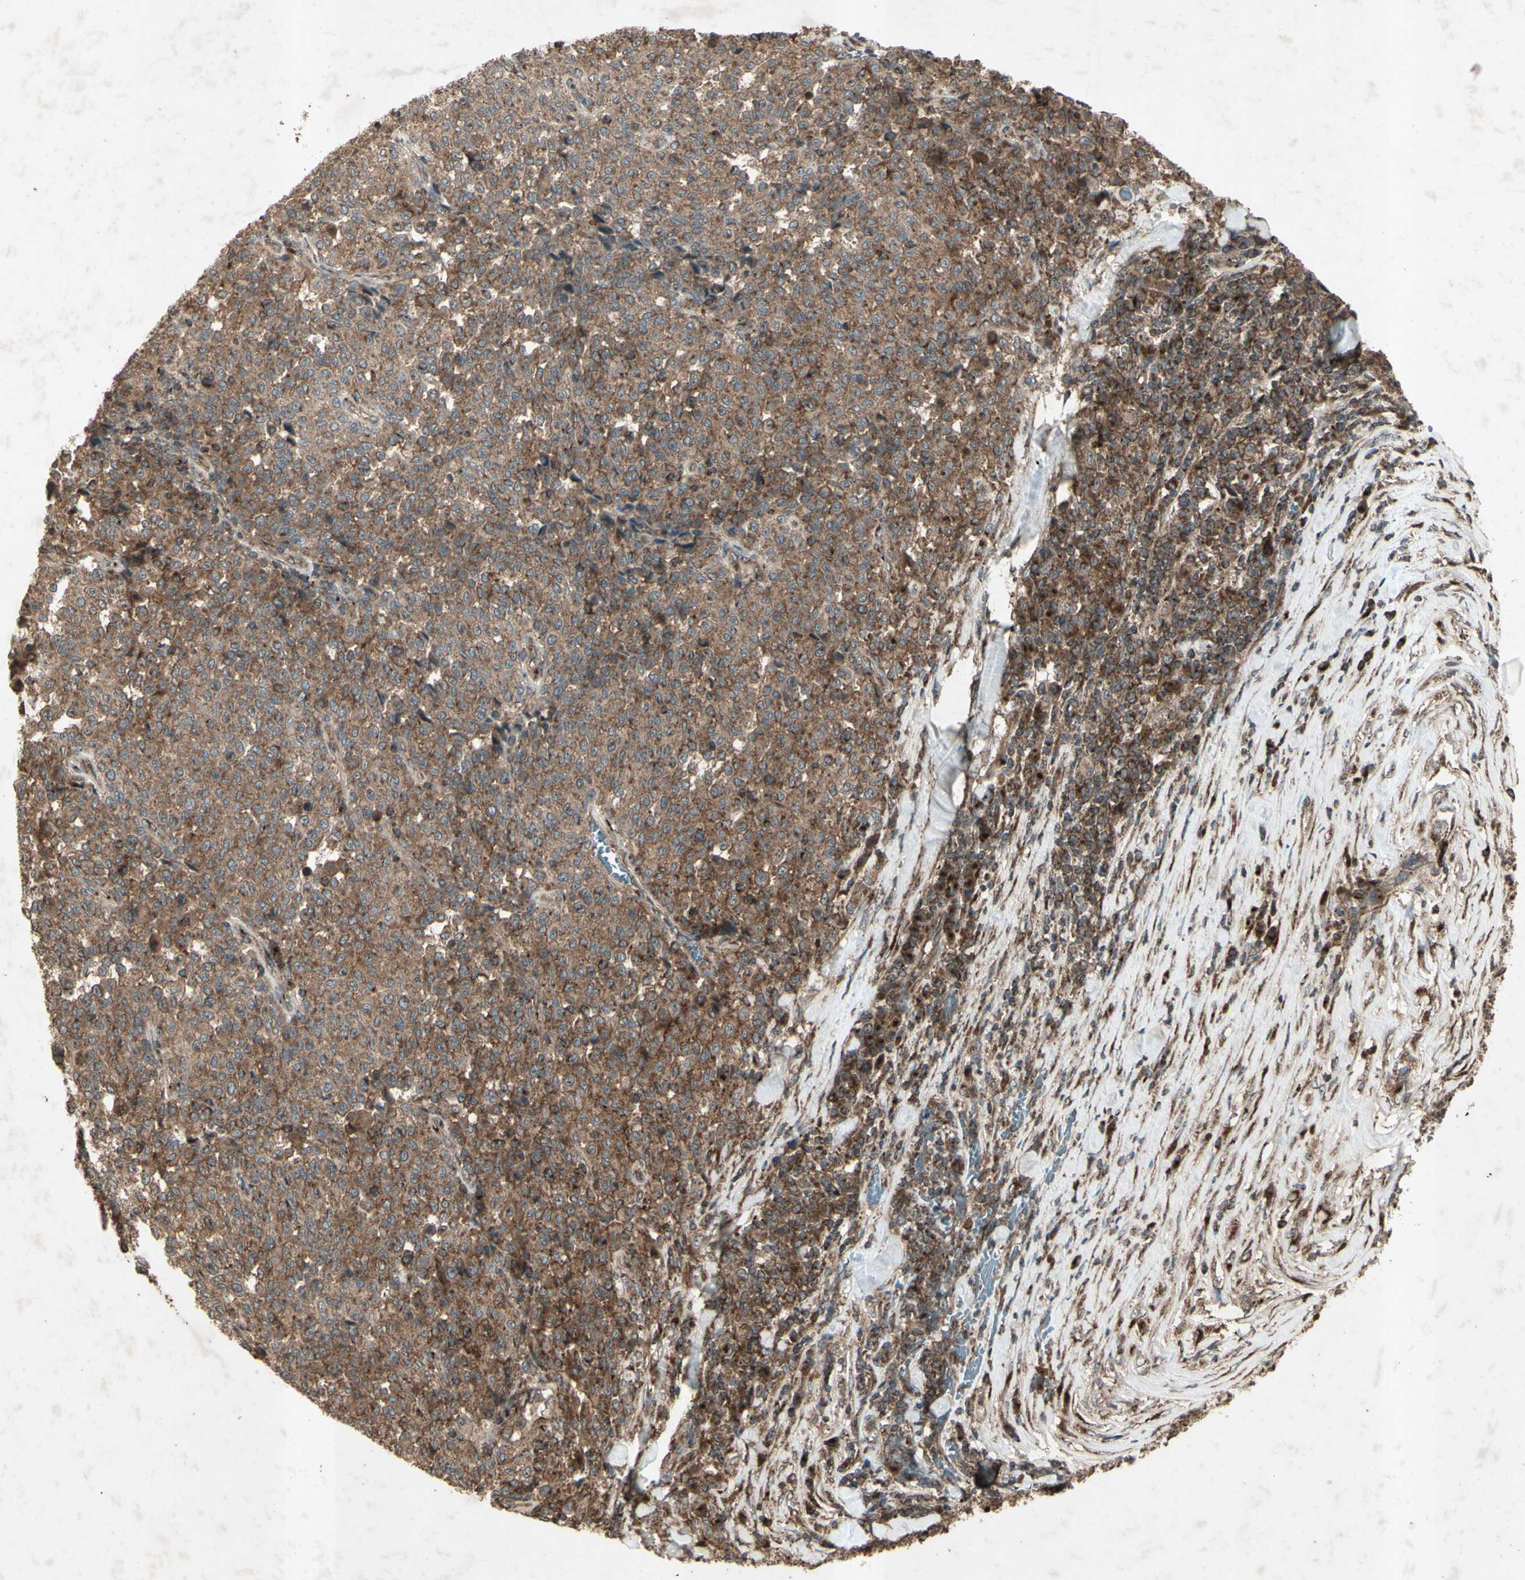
{"staining": {"intensity": "moderate", "quantity": ">75%", "location": "cytoplasmic/membranous"}, "tissue": "melanoma", "cell_type": "Tumor cells", "image_type": "cancer", "snomed": [{"axis": "morphology", "description": "Malignant melanoma, Metastatic site"}, {"axis": "topography", "description": "Pancreas"}], "caption": "DAB (3,3'-diaminobenzidine) immunohistochemical staining of malignant melanoma (metastatic site) demonstrates moderate cytoplasmic/membranous protein expression in approximately >75% of tumor cells.", "gene": "AP1G1", "patient": {"sex": "female", "age": 30}}